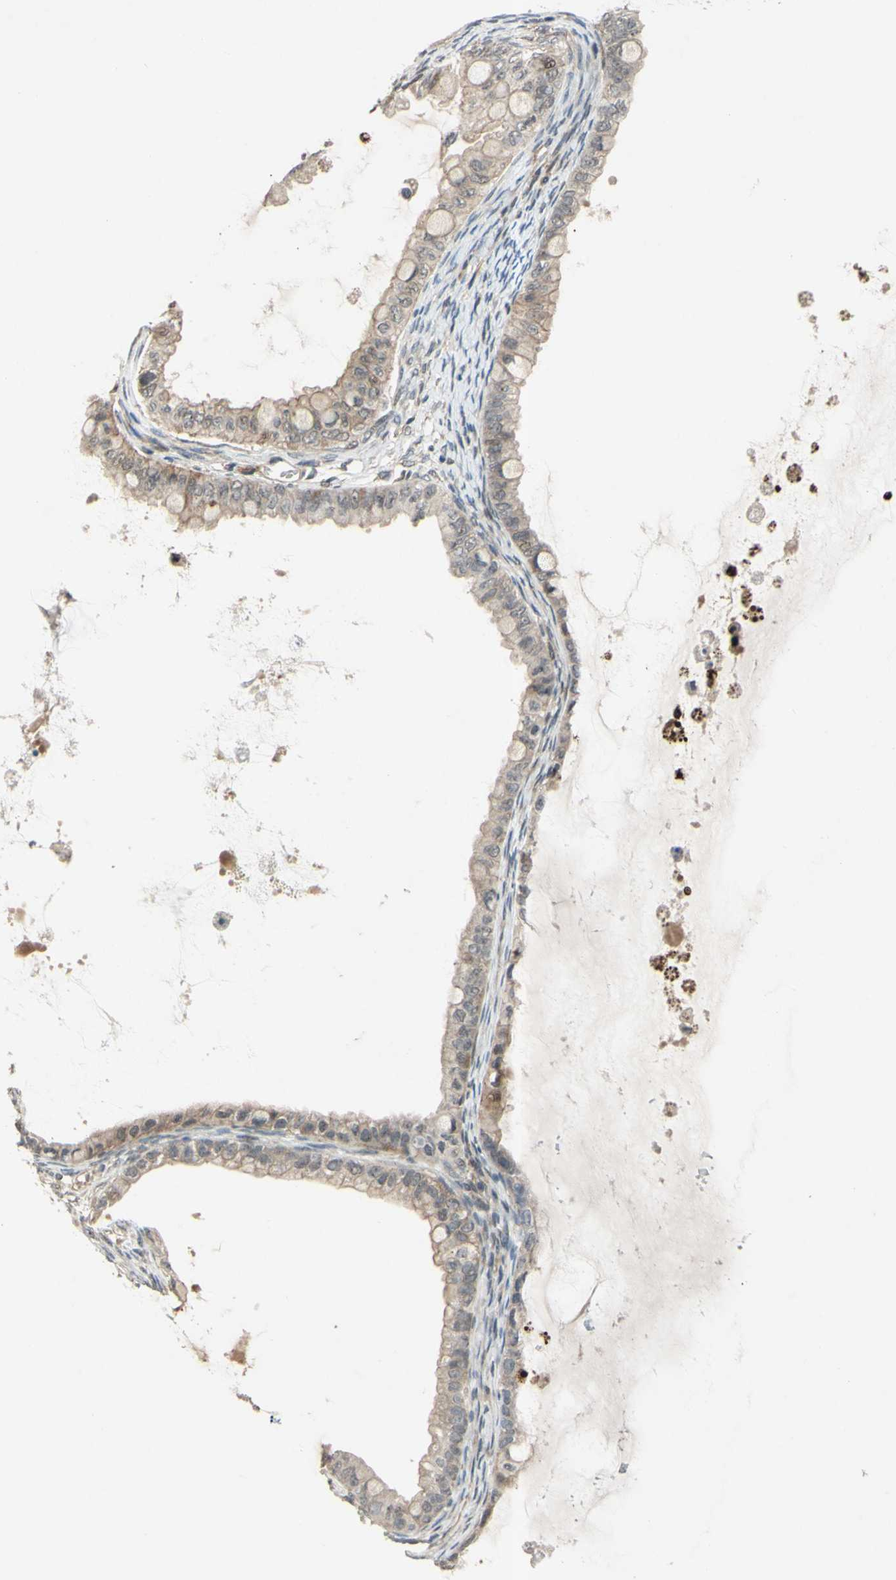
{"staining": {"intensity": "weak", "quantity": ">75%", "location": "cytoplasmic/membranous"}, "tissue": "ovarian cancer", "cell_type": "Tumor cells", "image_type": "cancer", "snomed": [{"axis": "morphology", "description": "Cystadenocarcinoma, mucinous, NOS"}, {"axis": "topography", "description": "Ovary"}], "caption": "Protein expression analysis of human mucinous cystadenocarcinoma (ovarian) reveals weak cytoplasmic/membranous positivity in about >75% of tumor cells. (DAB (3,3'-diaminobenzidine) IHC with brightfield microscopy, high magnification).", "gene": "ALK", "patient": {"sex": "female", "age": 80}}